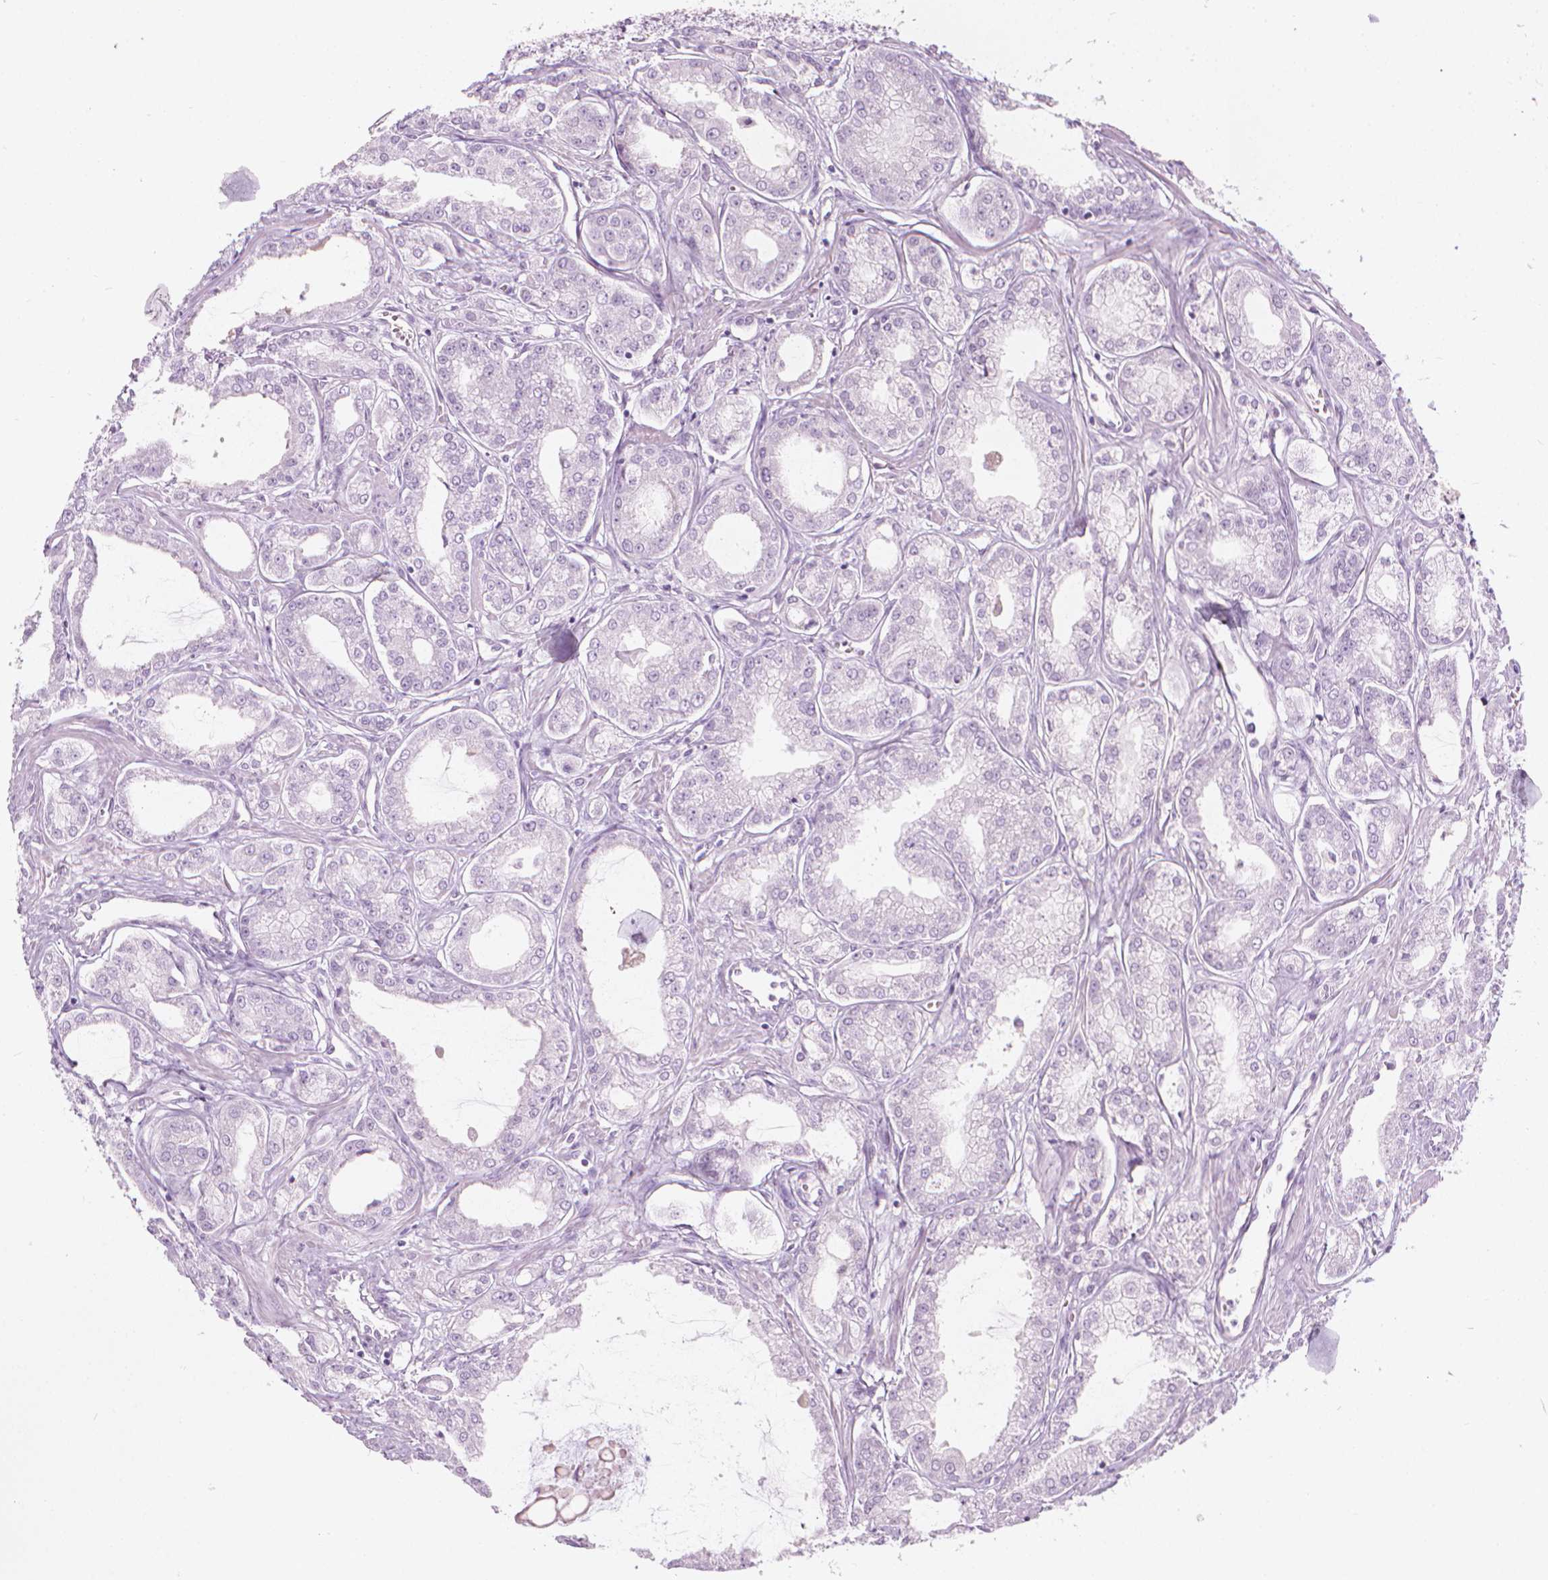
{"staining": {"intensity": "negative", "quantity": "none", "location": "none"}, "tissue": "prostate cancer", "cell_type": "Tumor cells", "image_type": "cancer", "snomed": [{"axis": "morphology", "description": "Adenocarcinoma, NOS"}, {"axis": "topography", "description": "Prostate"}], "caption": "Adenocarcinoma (prostate) stained for a protein using IHC shows no expression tumor cells.", "gene": "SCG3", "patient": {"sex": "male", "age": 71}}